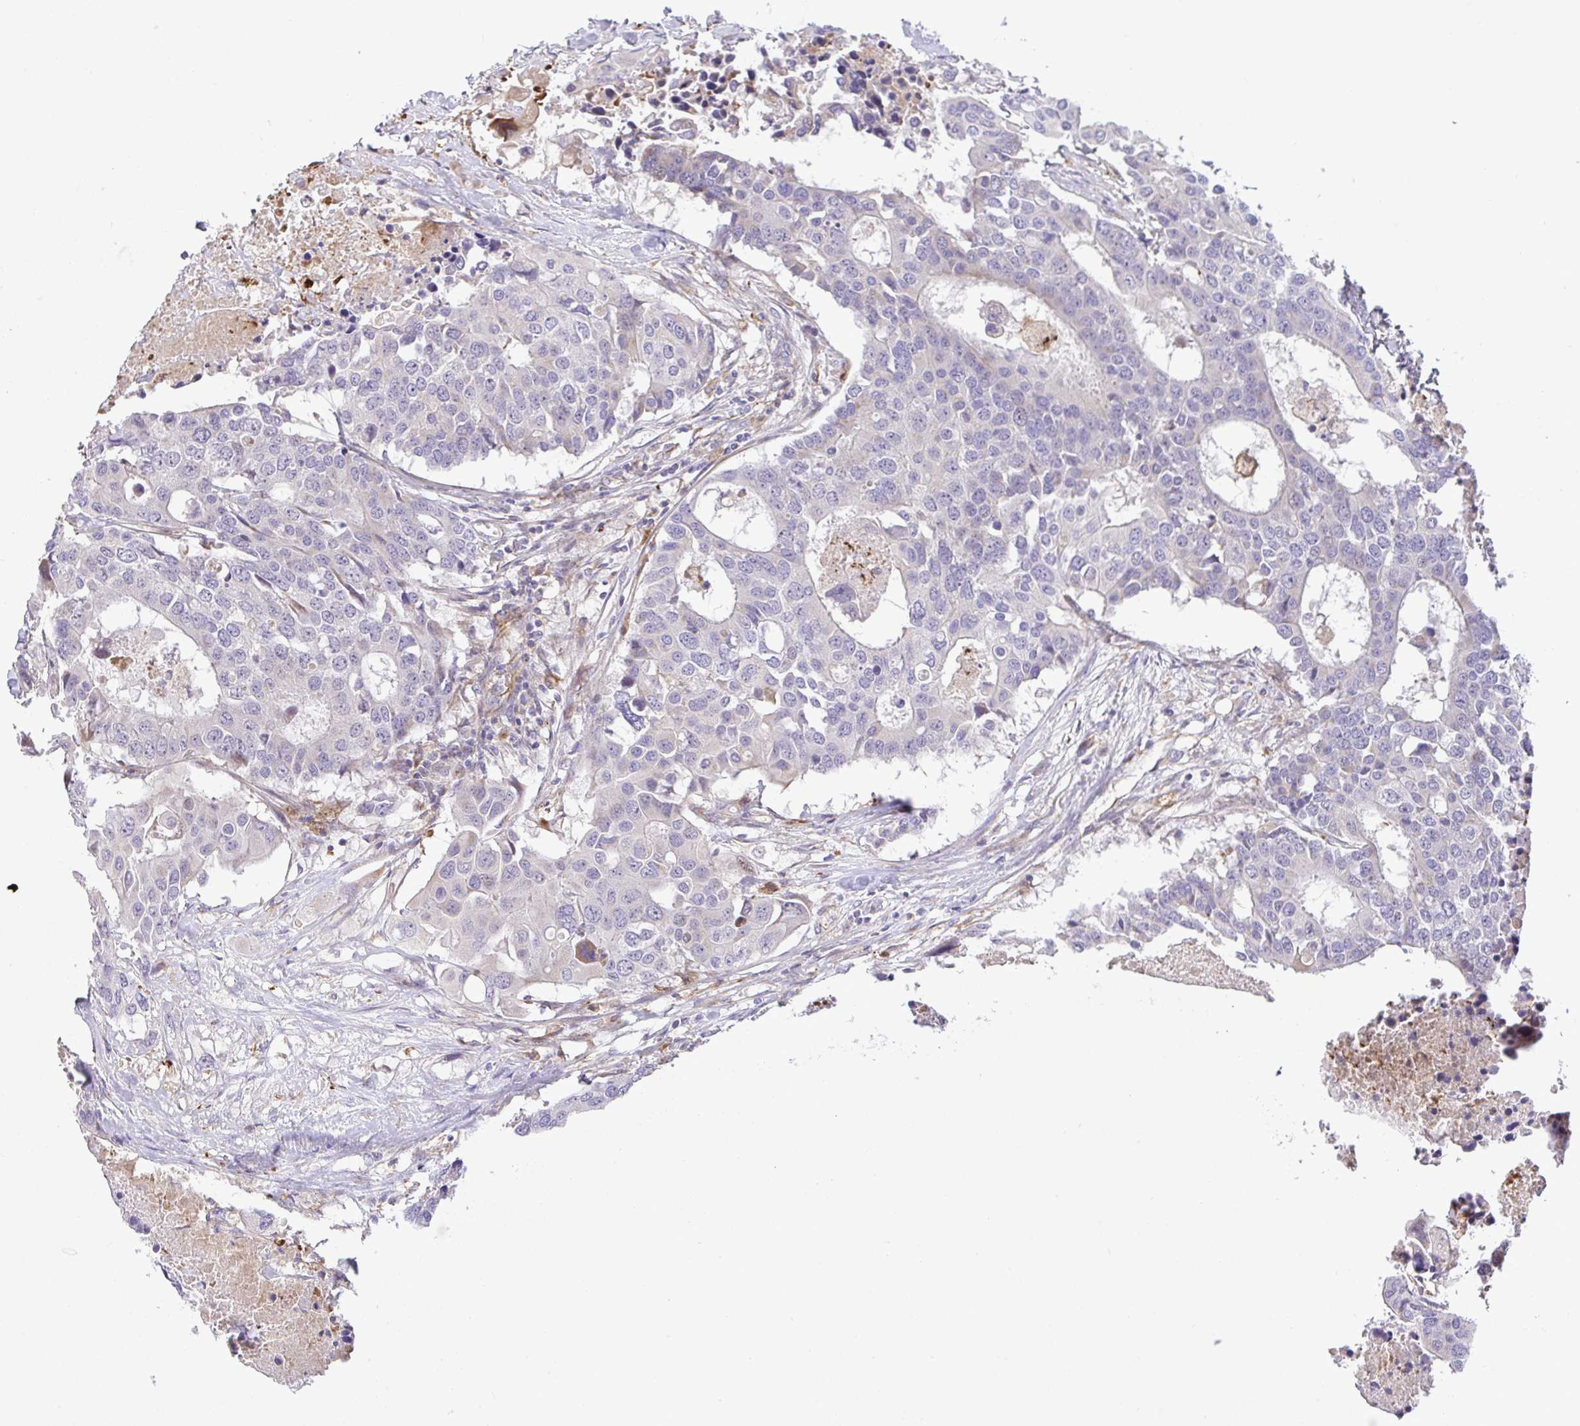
{"staining": {"intensity": "negative", "quantity": "none", "location": "none"}, "tissue": "colorectal cancer", "cell_type": "Tumor cells", "image_type": "cancer", "snomed": [{"axis": "morphology", "description": "Adenocarcinoma, NOS"}, {"axis": "topography", "description": "Colon"}], "caption": "This micrograph is of adenocarcinoma (colorectal) stained with immunohistochemistry (IHC) to label a protein in brown with the nuclei are counter-stained blue. There is no staining in tumor cells.", "gene": "GRID2", "patient": {"sex": "male", "age": 77}}